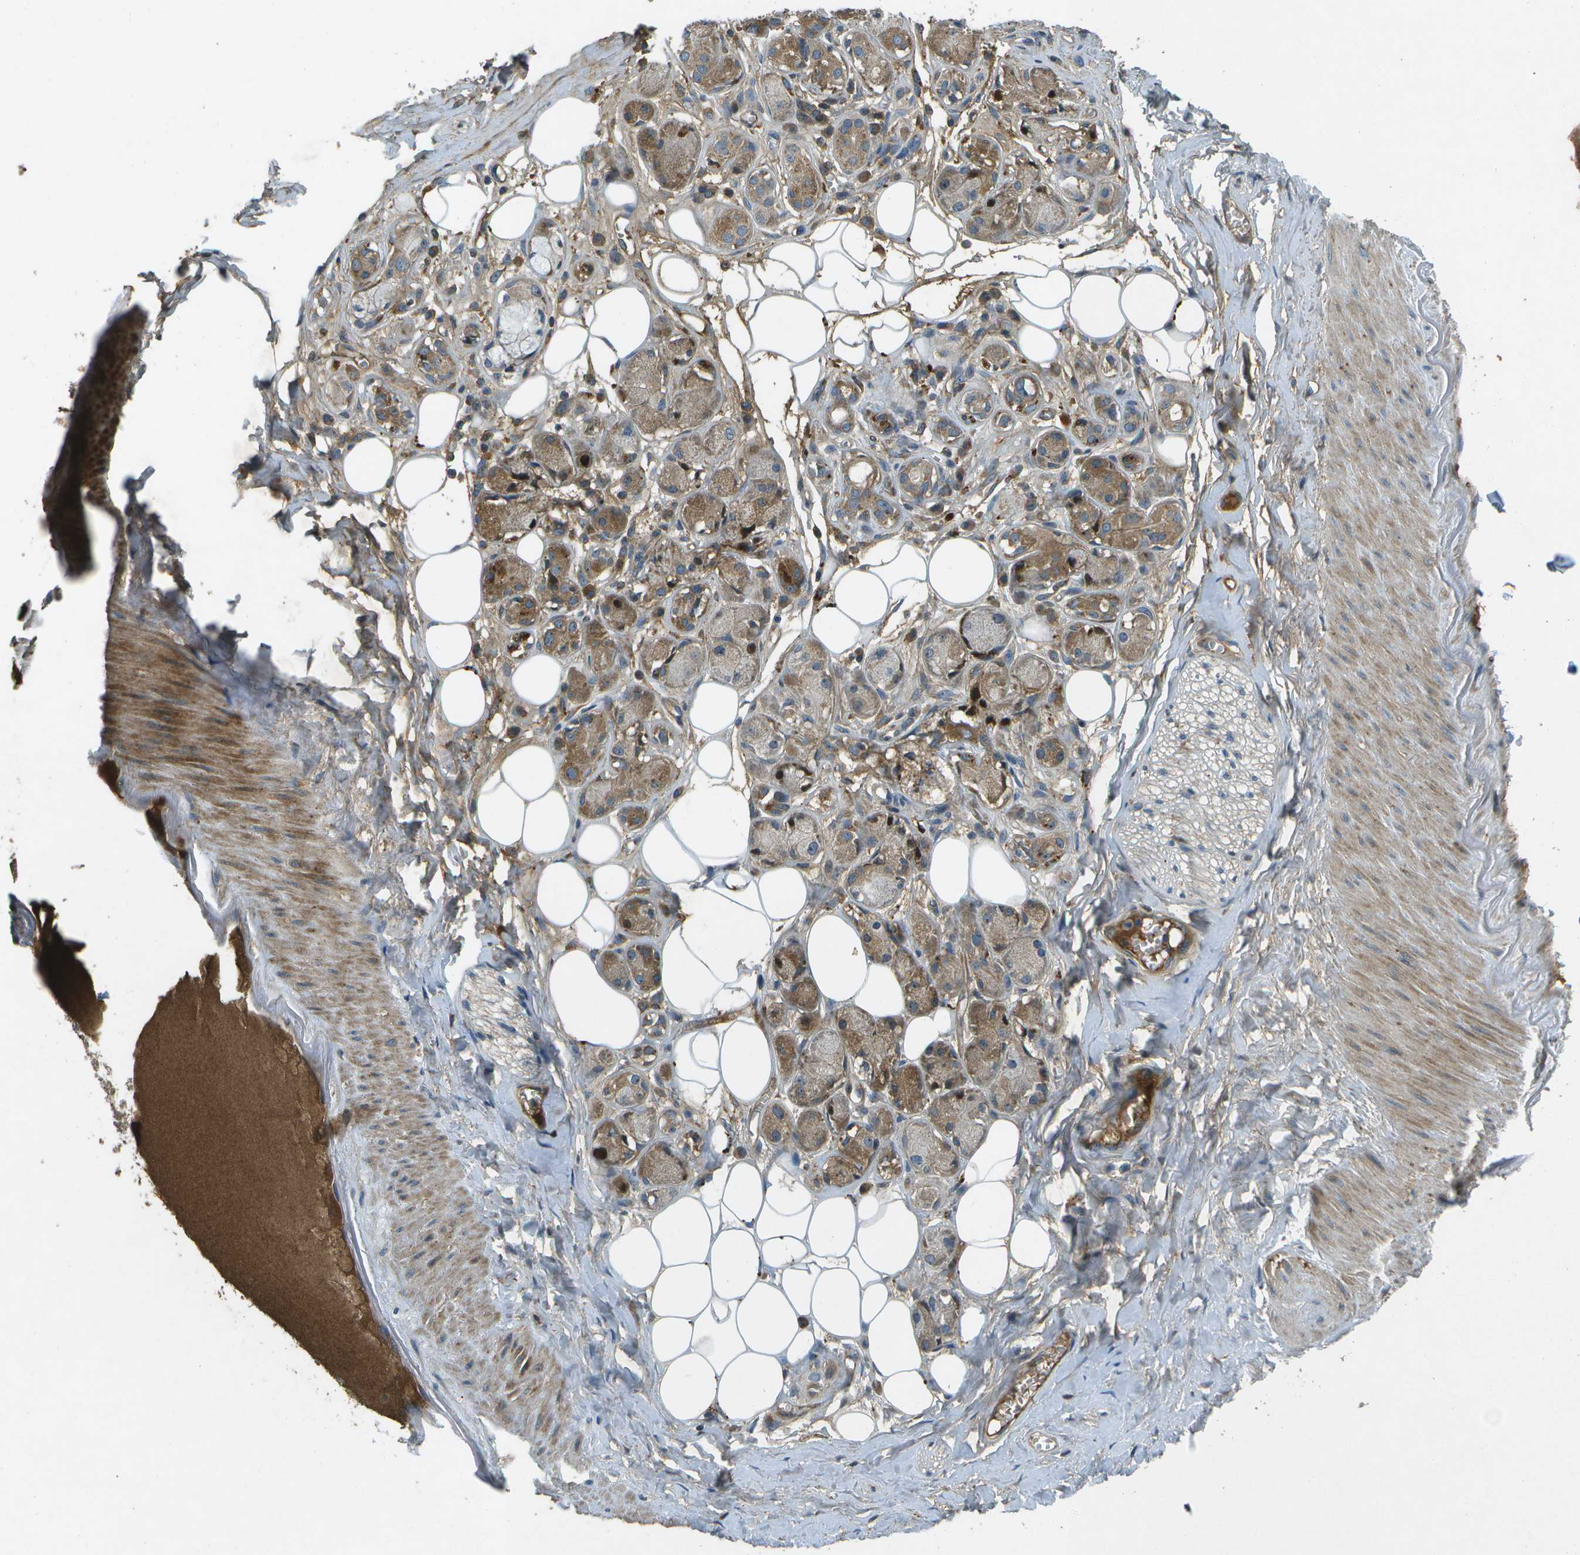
{"staining": {"intensity": "negative", "quantity": "none", "location": "none"}, "tissue": "adipose tissue", "cell_type": "Adipocytes", "image_type": "normal", "snomed": [{"axis": "morphology", "description": "Normal tissue, NOS"}, {"axis": "morphology", "description": "Inflammation, NOS"}, {"axis": "topography", "description": "Salivary gland"}, {"axis": "topography", "description": "Peripheral nerve tissue"}], "caption": "High power microscopy photomicrograph of an immunohistochemistry (IHC) histopathology image of normal adipose tissue, revealing no significant positivity in adipocytes. (Stains: DAB (3,3'-diaminobenzidine) immunohistochemistry with hematoxylin counter stain, Microscopy: brightfield microscopy at high magnification).", "gene": "PXYLP1", "patient": {"sex": "female", "age": 75}}